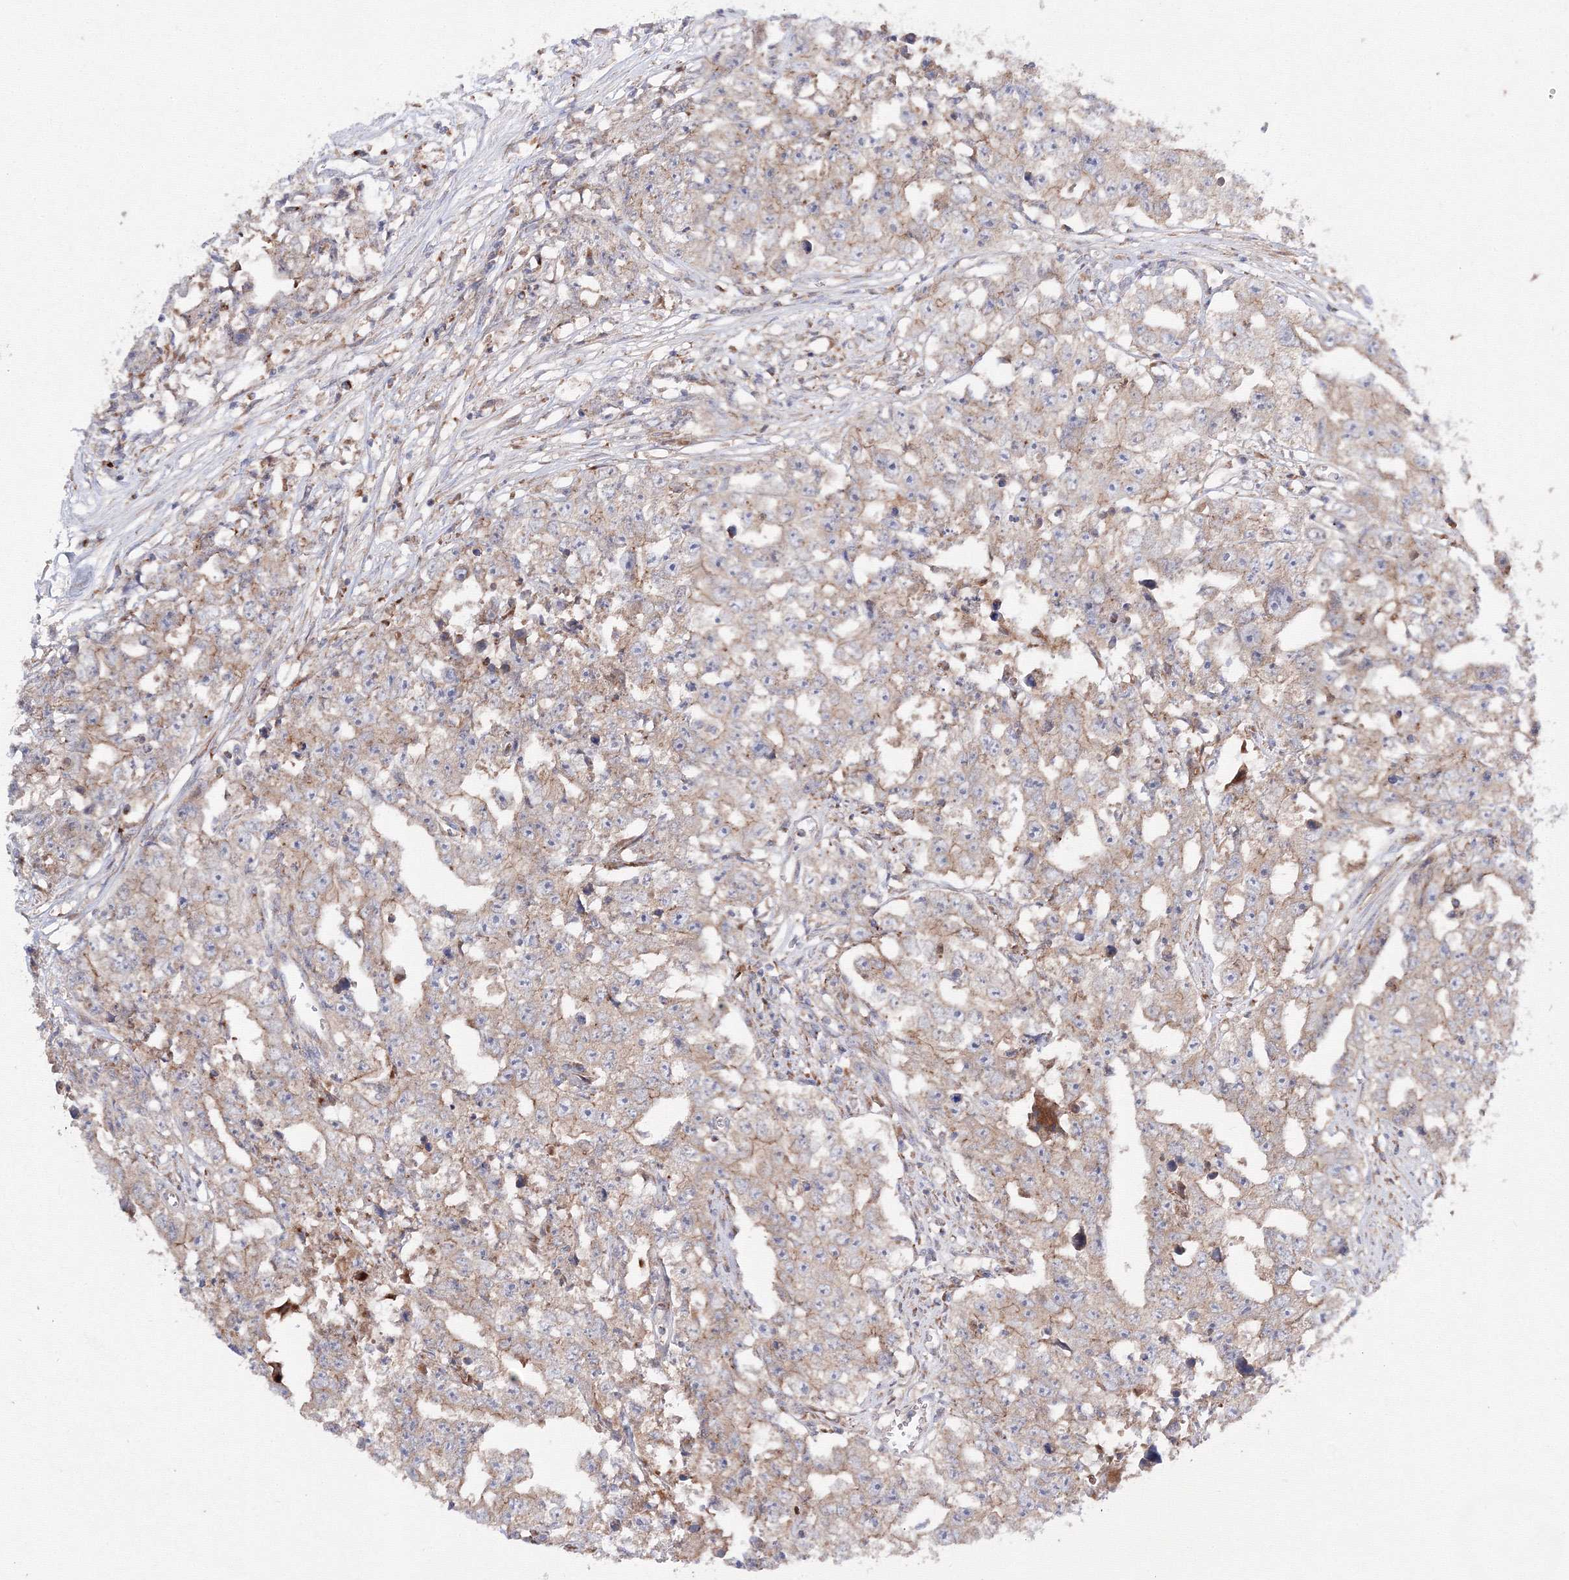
{"staining": {"intensity": "weak", "quantity": "25%-75%", "location": "cytoplasmic/membranous"}, "tissue": "testis cancer", "cell_type": "Tumor cells", "image_type": "cancer", "snomed": [{"axis": "morphology", "description": "Seminoma, NOS"}, {"axis": "morphology", "description": "Carcinoma, Embryonal, NOS"}, {"axis": "topography", "description": "Testis"}], "caption": "High-power microscopy captured an IHC image of embryonal carcinoma (testis), revealing weak cytoplasmic/membranous staining in about 25%-75% of tumor cells.", "gene": "DDO", "patient": {"sex": "male", "age": 43}}